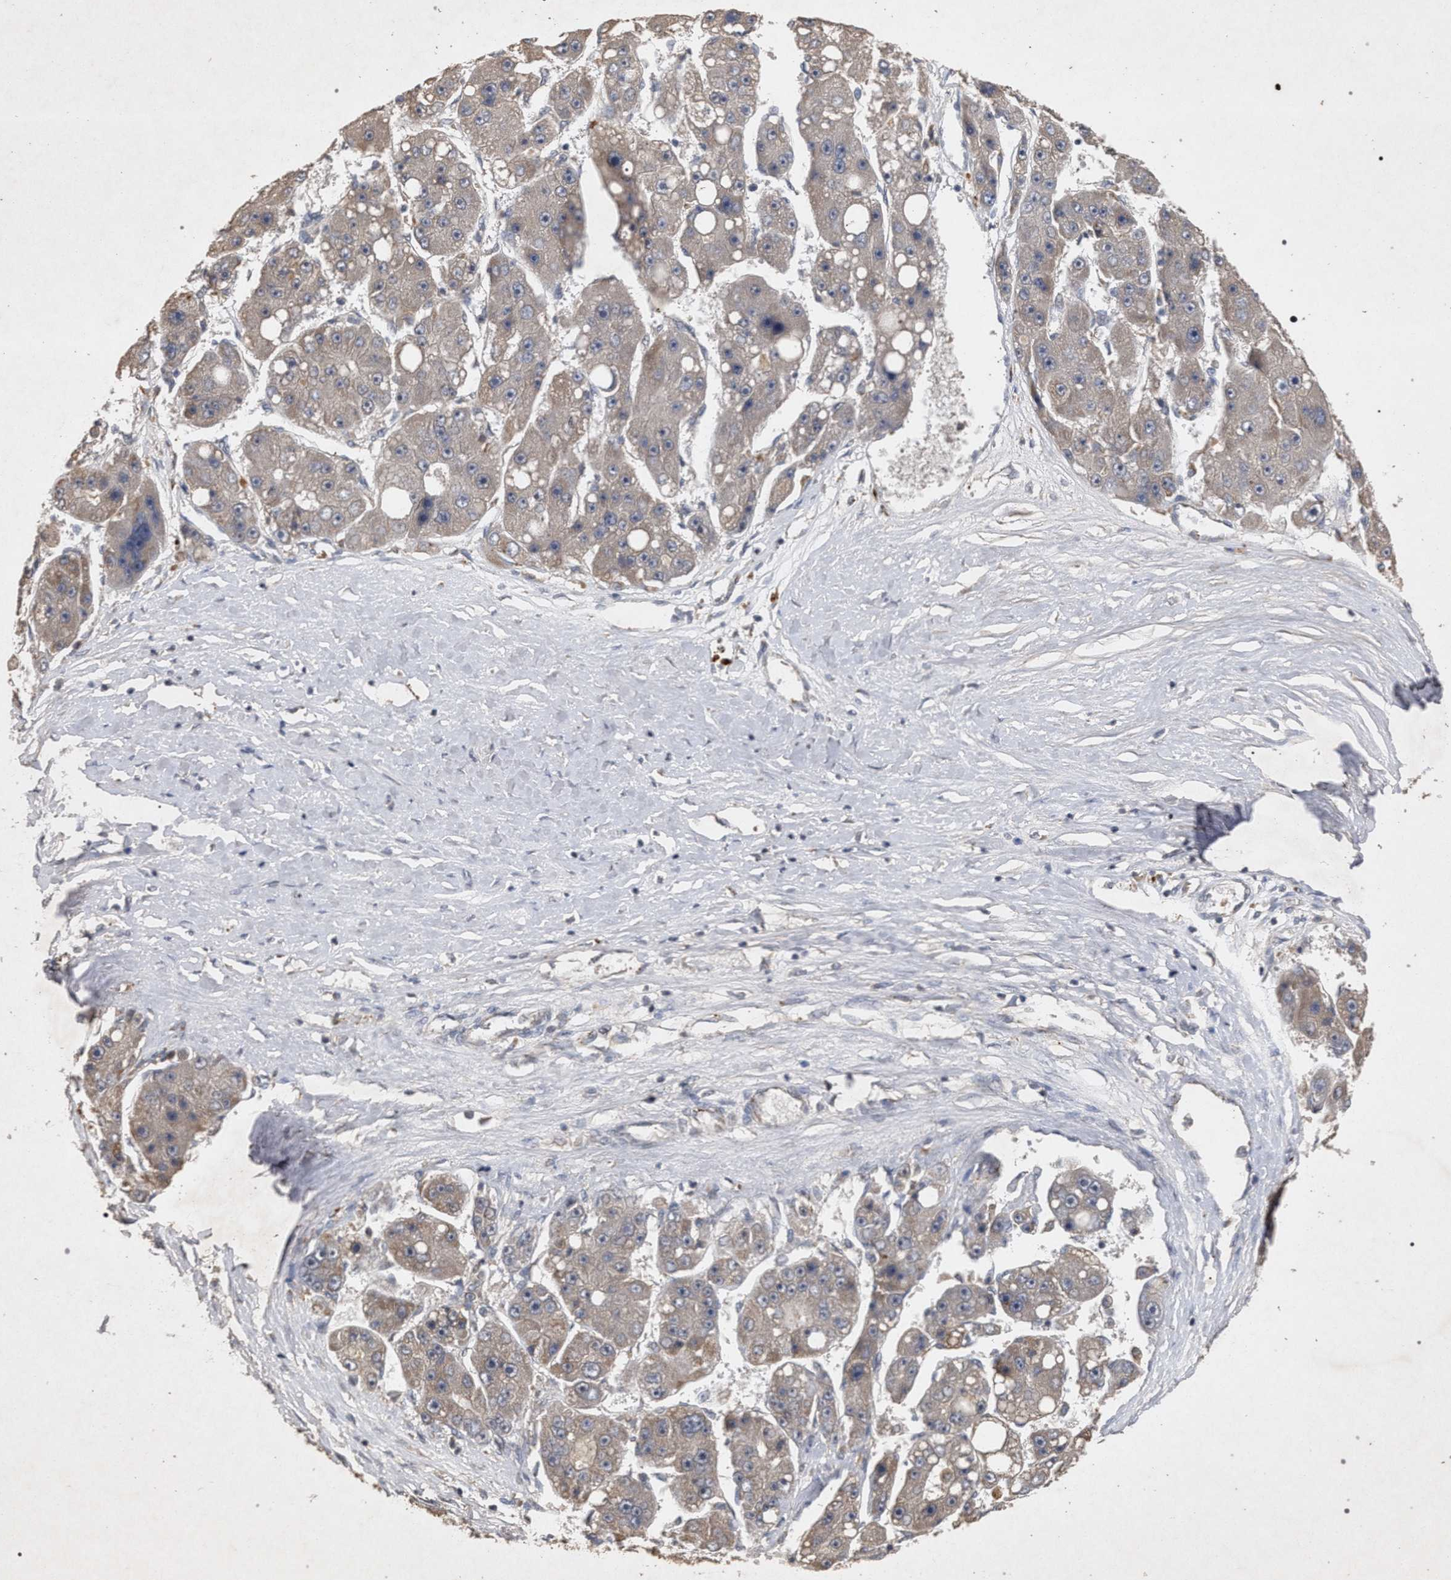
{"staining": {"intensity": "weak", "quantity": "<25%", "location": "cytoplasmic/membranous"}, "tissue": "liver cancer", "cell_type": "Tumor cells", "image_type": "cancer", "snomed": [{"axis": "morphology", "description": "Carcinoma, Hepatocellular, NOS"}, {"axis": "topography", "description": "Liver"}], "caption": "Immunohistochemical staining of human liver cancer (hepatocellular carcinoma) exhibits no significant positivity in tumor cells.", "gene": "PKD2L1", "patient": {"sex": "female", "age": 61}}